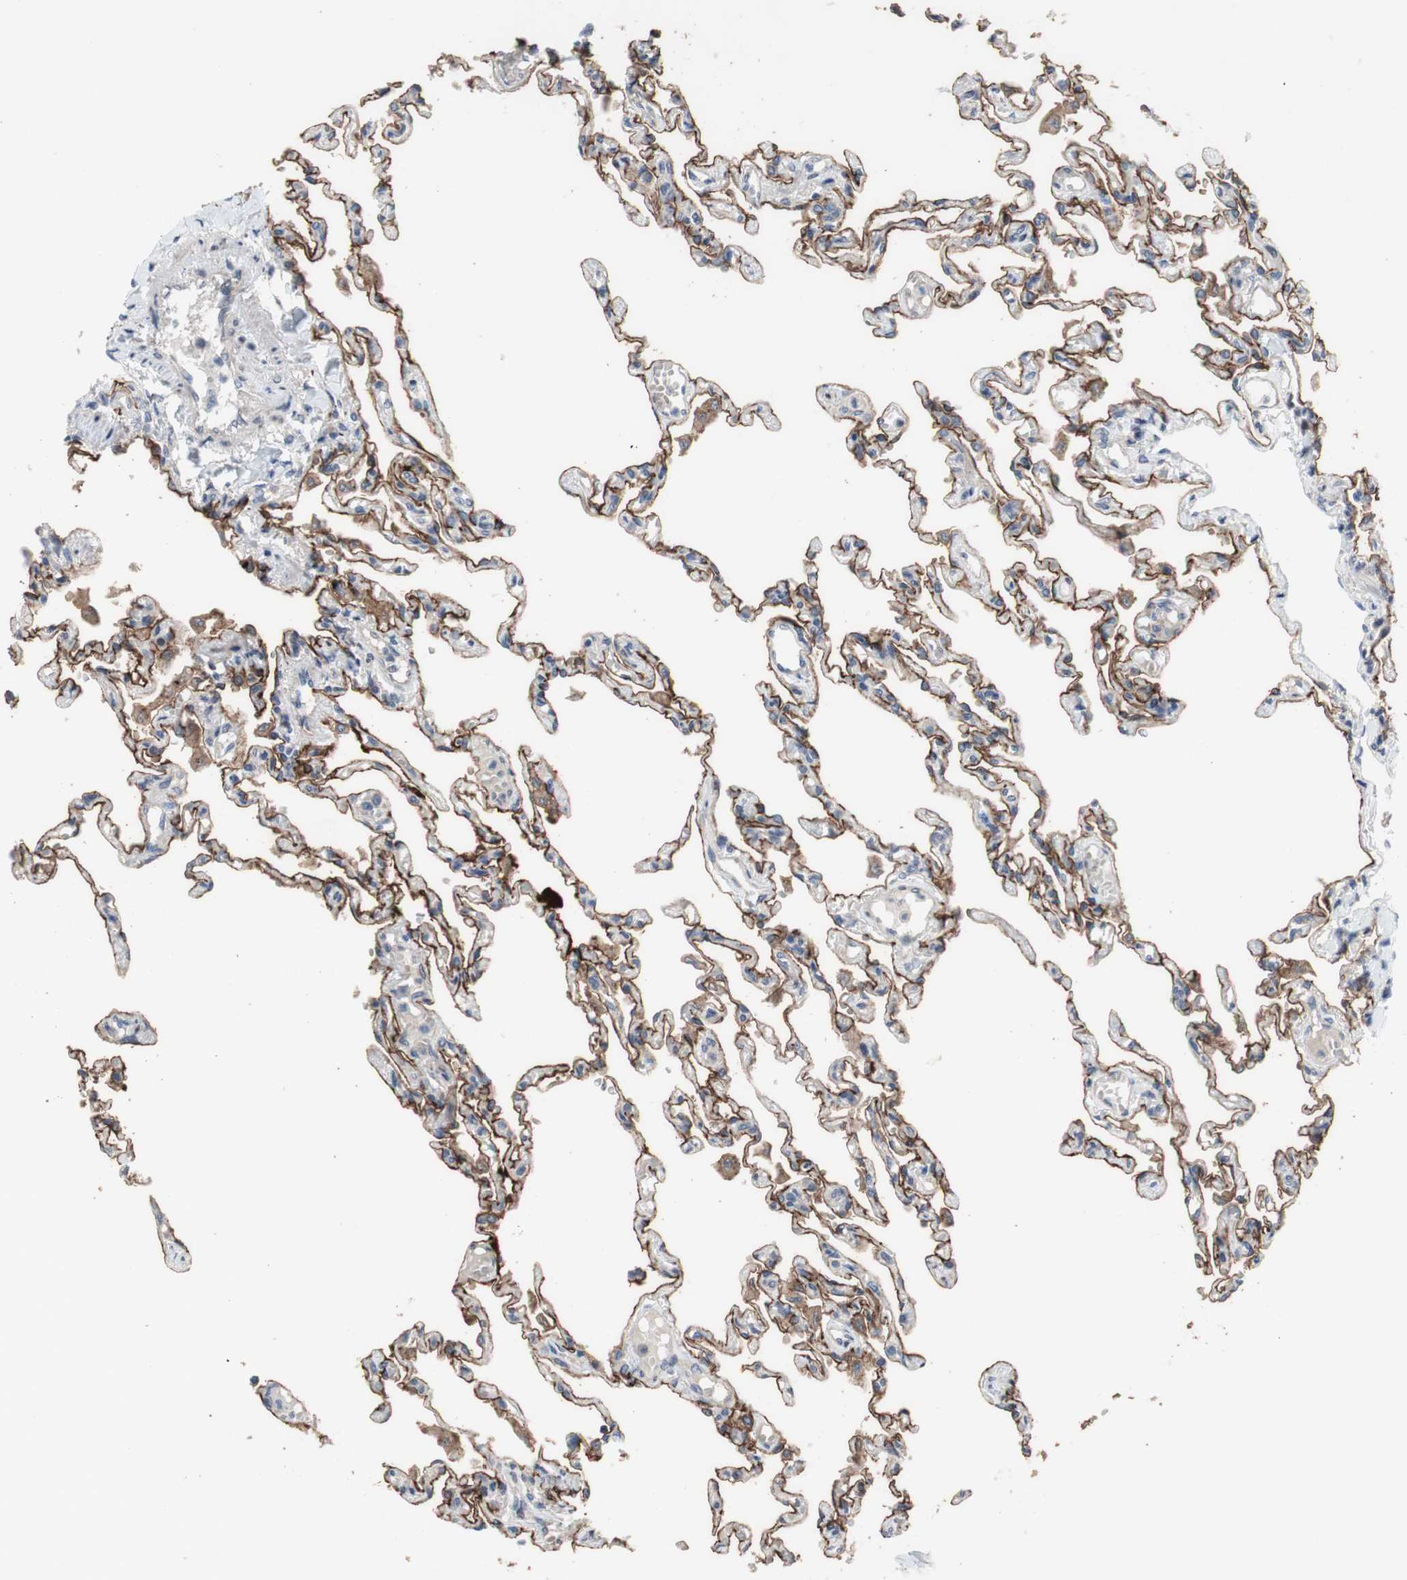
{"staining": {"intensity": "negative", "quantity": "none", "location": "none"}, "tissue": "lung", "cell_type": "Alveolar cells", "image_type": "normal", "snomed": [{"axis": "morphology", "description": "Normal tissue, NOS"}, {"axis": "topography", "description": "Lung"}], "caption": "Immunohistochemistry of unremarkable lung displays no expression in alveolar cells. The staining is performed using DAB brown chromogen with nuclei counter-stained in using hematoxylin.", "gene": "OAZ1", "patient": {"sex": "male", "age": 21}}